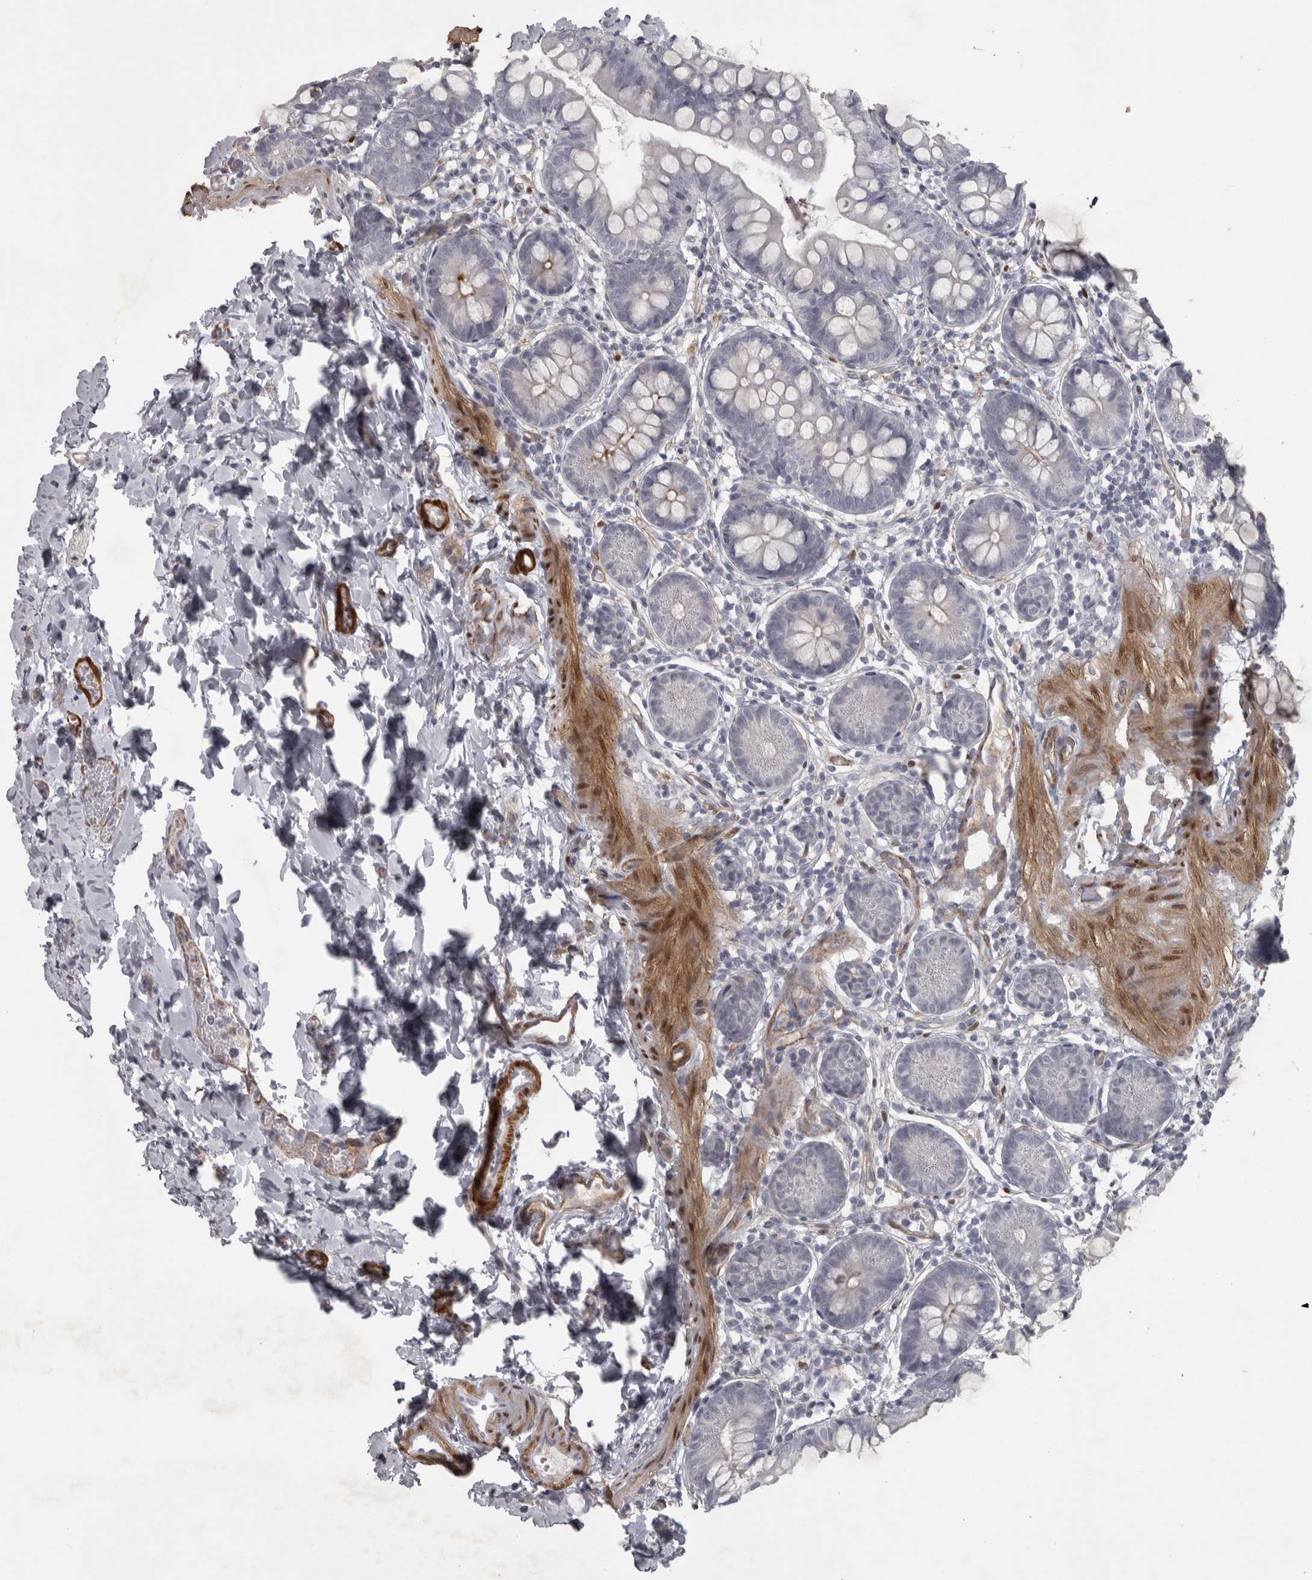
{"staining": {"intensity": "negative", "quantity": "none", "location": "none"}, "tissue": "small intestine", "cell_type": "Glandular cells", "image_type": "normal", "snomed": [{"axis": "morphology", "description": "Normal tissue, NOS"}, {"axis": "topography", "description": "Small intestine"}], "caption": "IHC micrograph of unremarkable small intestine: human small intestine stained with DAB (3,3'-diaminobenzidine) displays no significant protein staining in glandular cells. (IHC, brightfield microscopy, high magnification).", "gene": "PPP1R12B", "patient": {"sex": "male", "age": 7}}